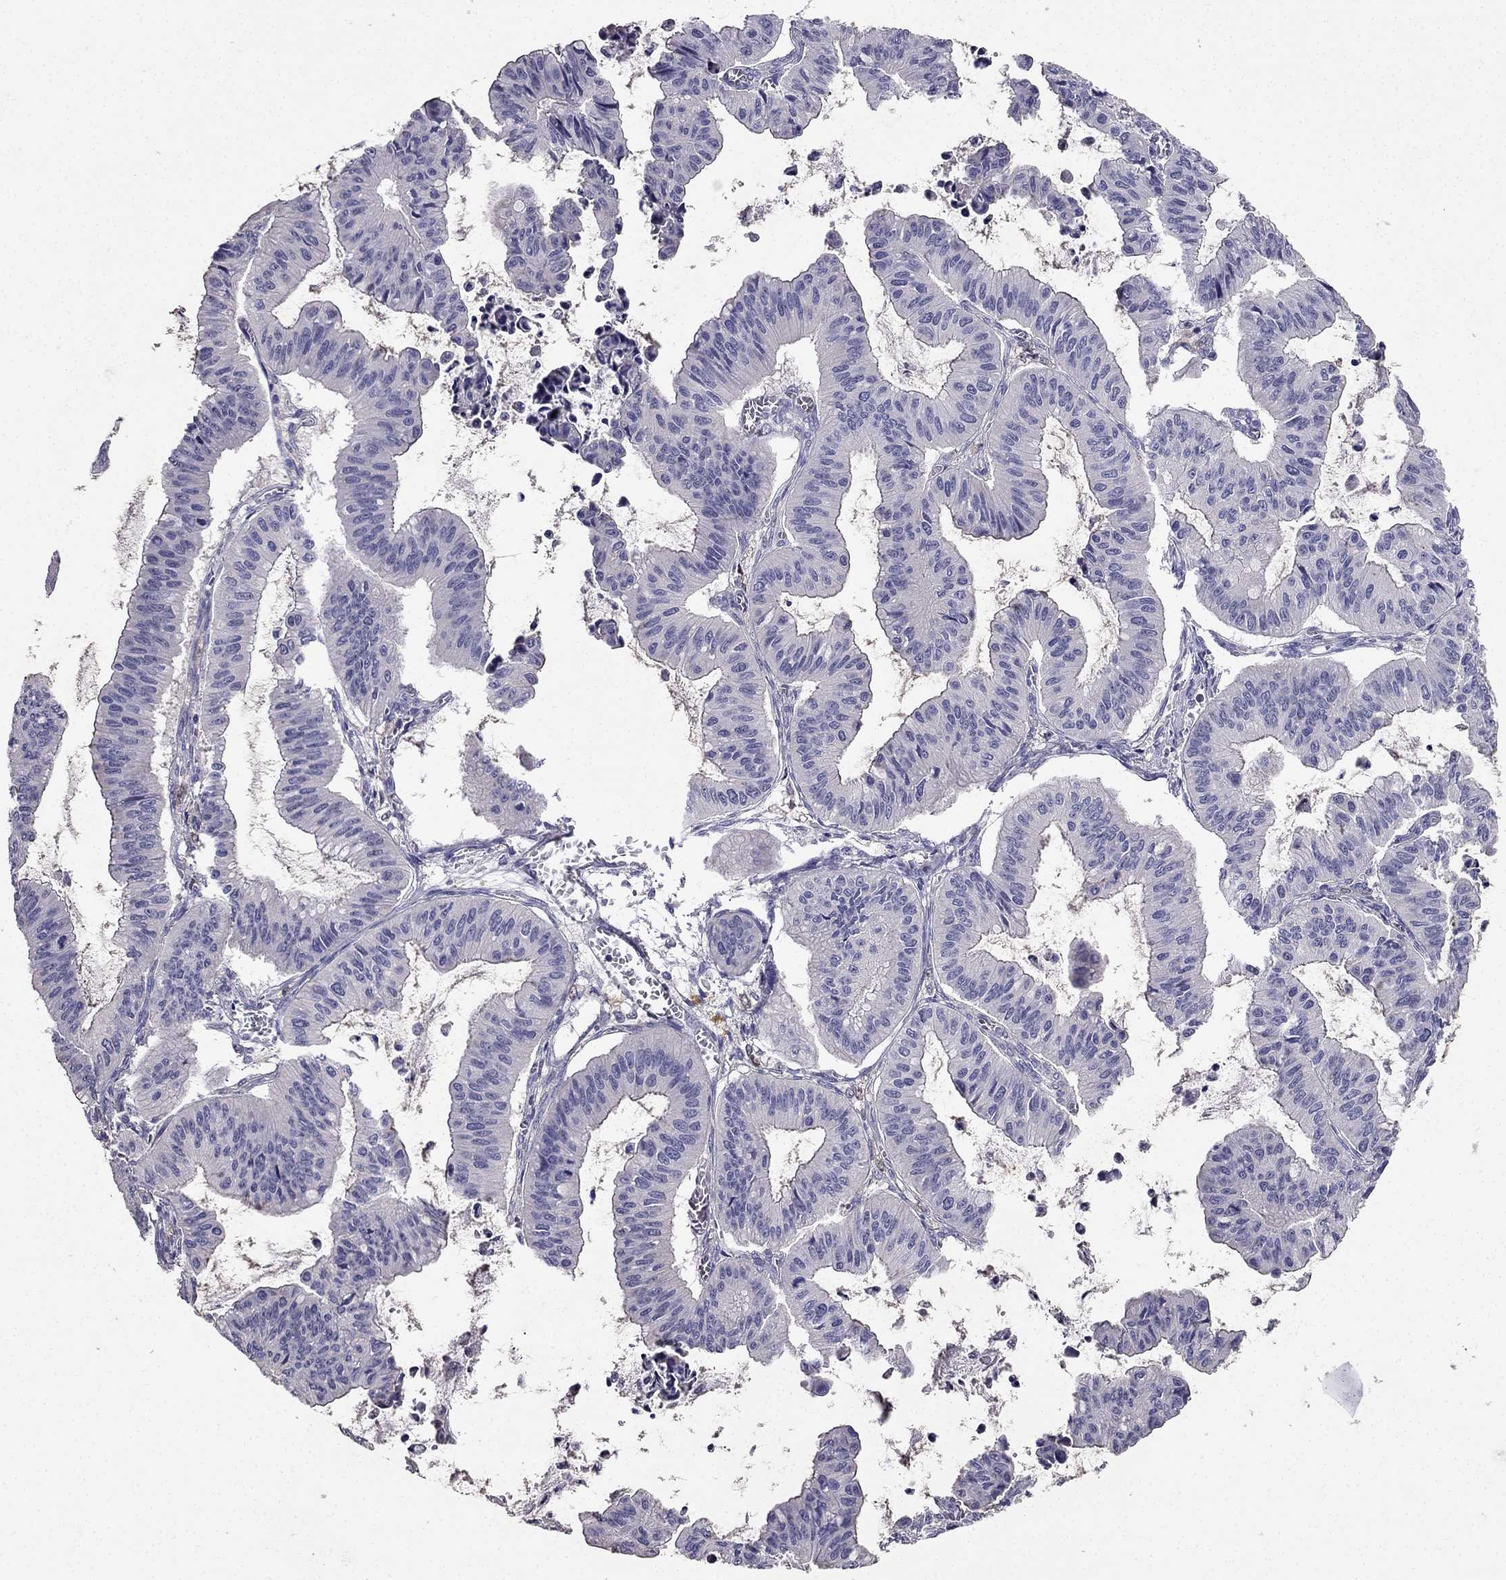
{"staining": {"intensity": "negative", "quantity": "none", "location": "none"}, "tissue": "ovarian cancer", "cell_type": "Tumor cells", "image_type": "cancer", "snomed": [{"axis": "morphology", "description": "Cystadenocarcinoma, mucinous, NOS"}, {"axis": "topography", "description": "Ovary"}], "caption": "The IHC image has no significant staining in tumor cells of ovarian mucinous cystadenocarcinoma tissue.", "gene": "AS3MT", "patient": {"sex": "female", "age": 72}}